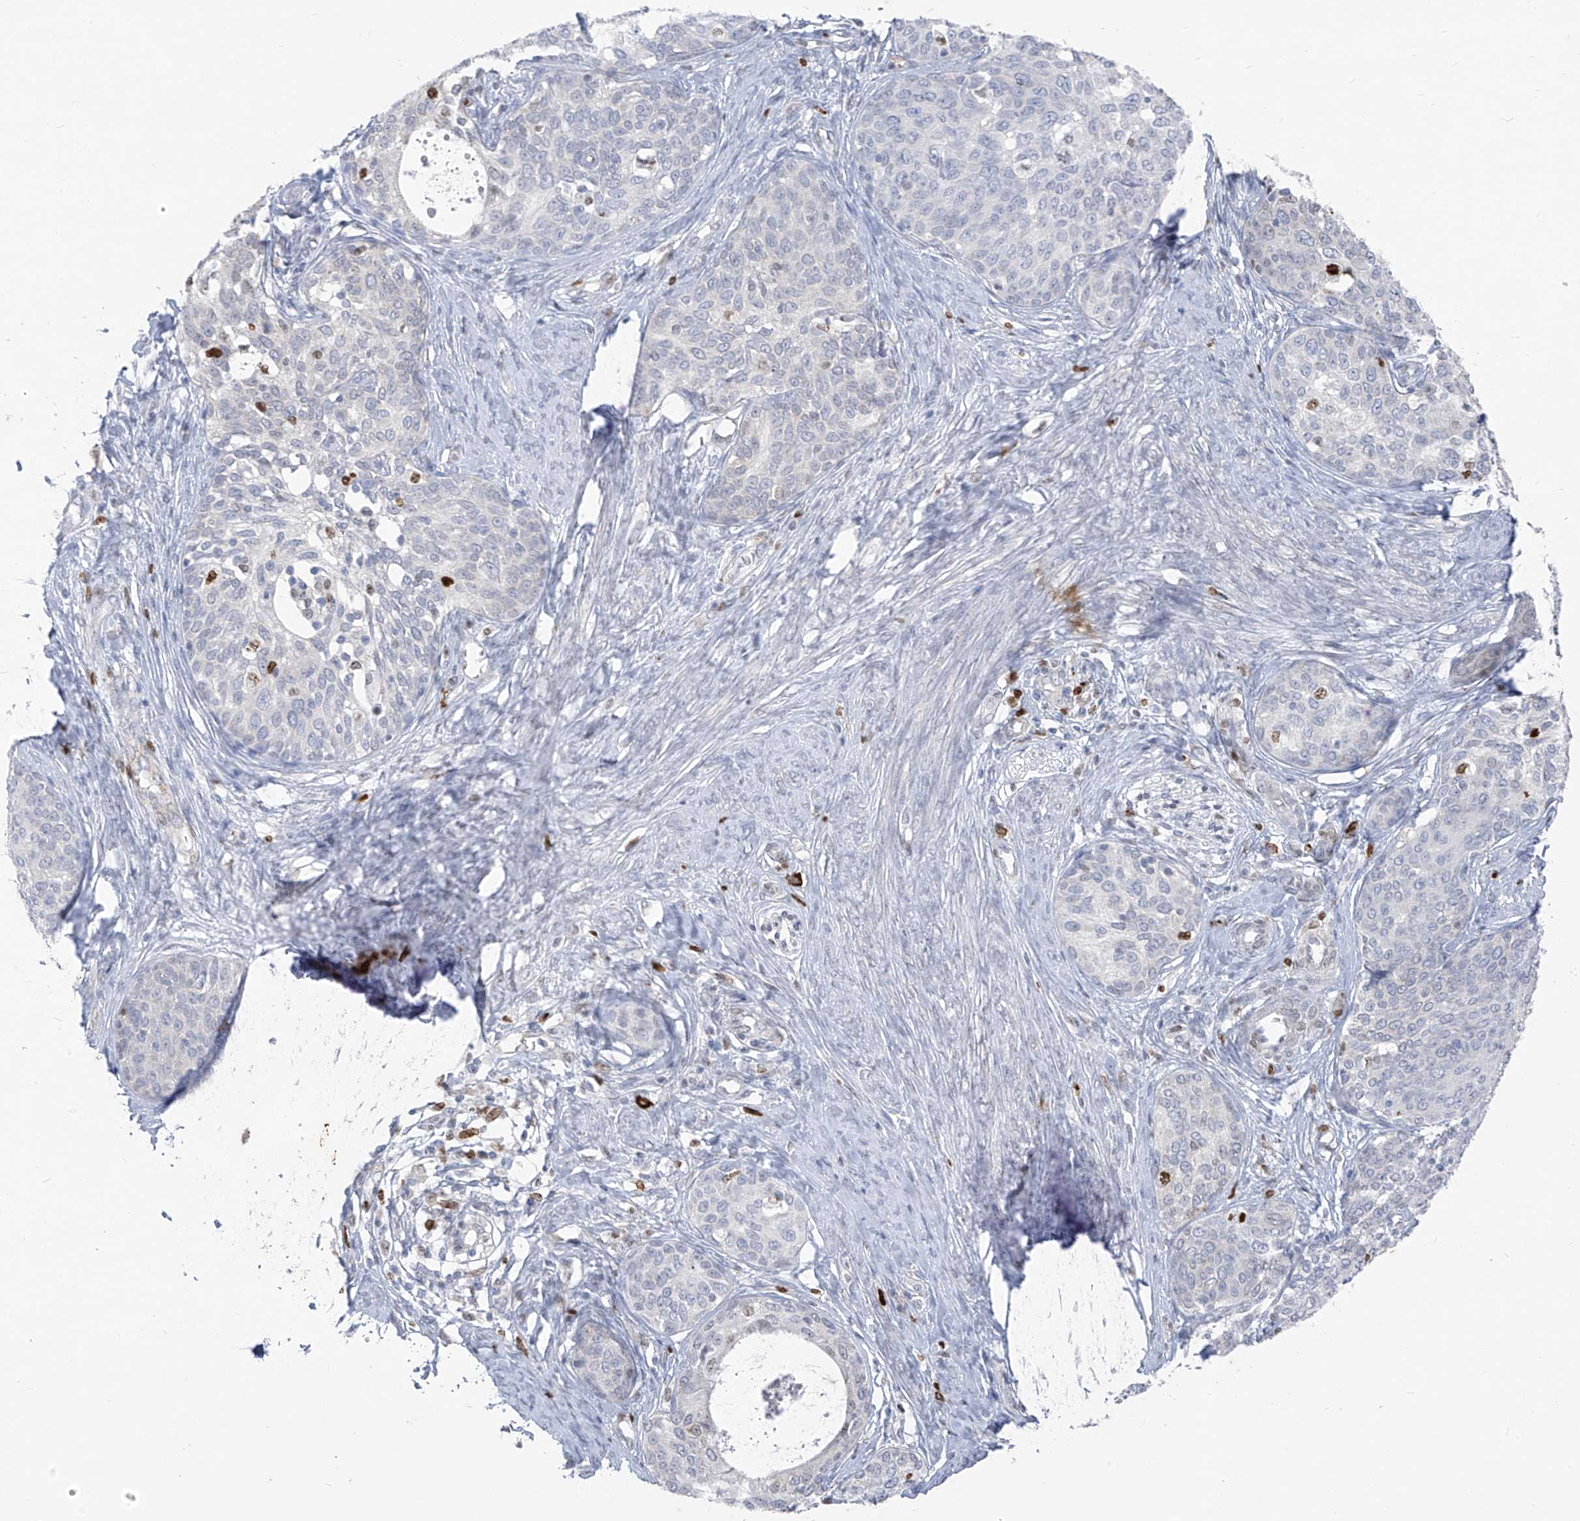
{"staining": {"intensity": "negative", "quantity": "none", "location": "none"}, "tissue": "cervical cancer", "cell_type": "Tumor cells", "image_type": "cancer", "snomed": [{"axis": "morphology", "description": "Squamous cell carcinoma, NOS"}, {"axis": "morphology", "description": "Adenocarcinoma, NOS"}, {"axis": "topography", "description": "Cervix"}], "caption": "This is an IHC histopathology image of human cervical cancer. There is no expression in tumor cells.", "gene": "CX3CR1", "patient": {"sex": "female", "age": 52}}